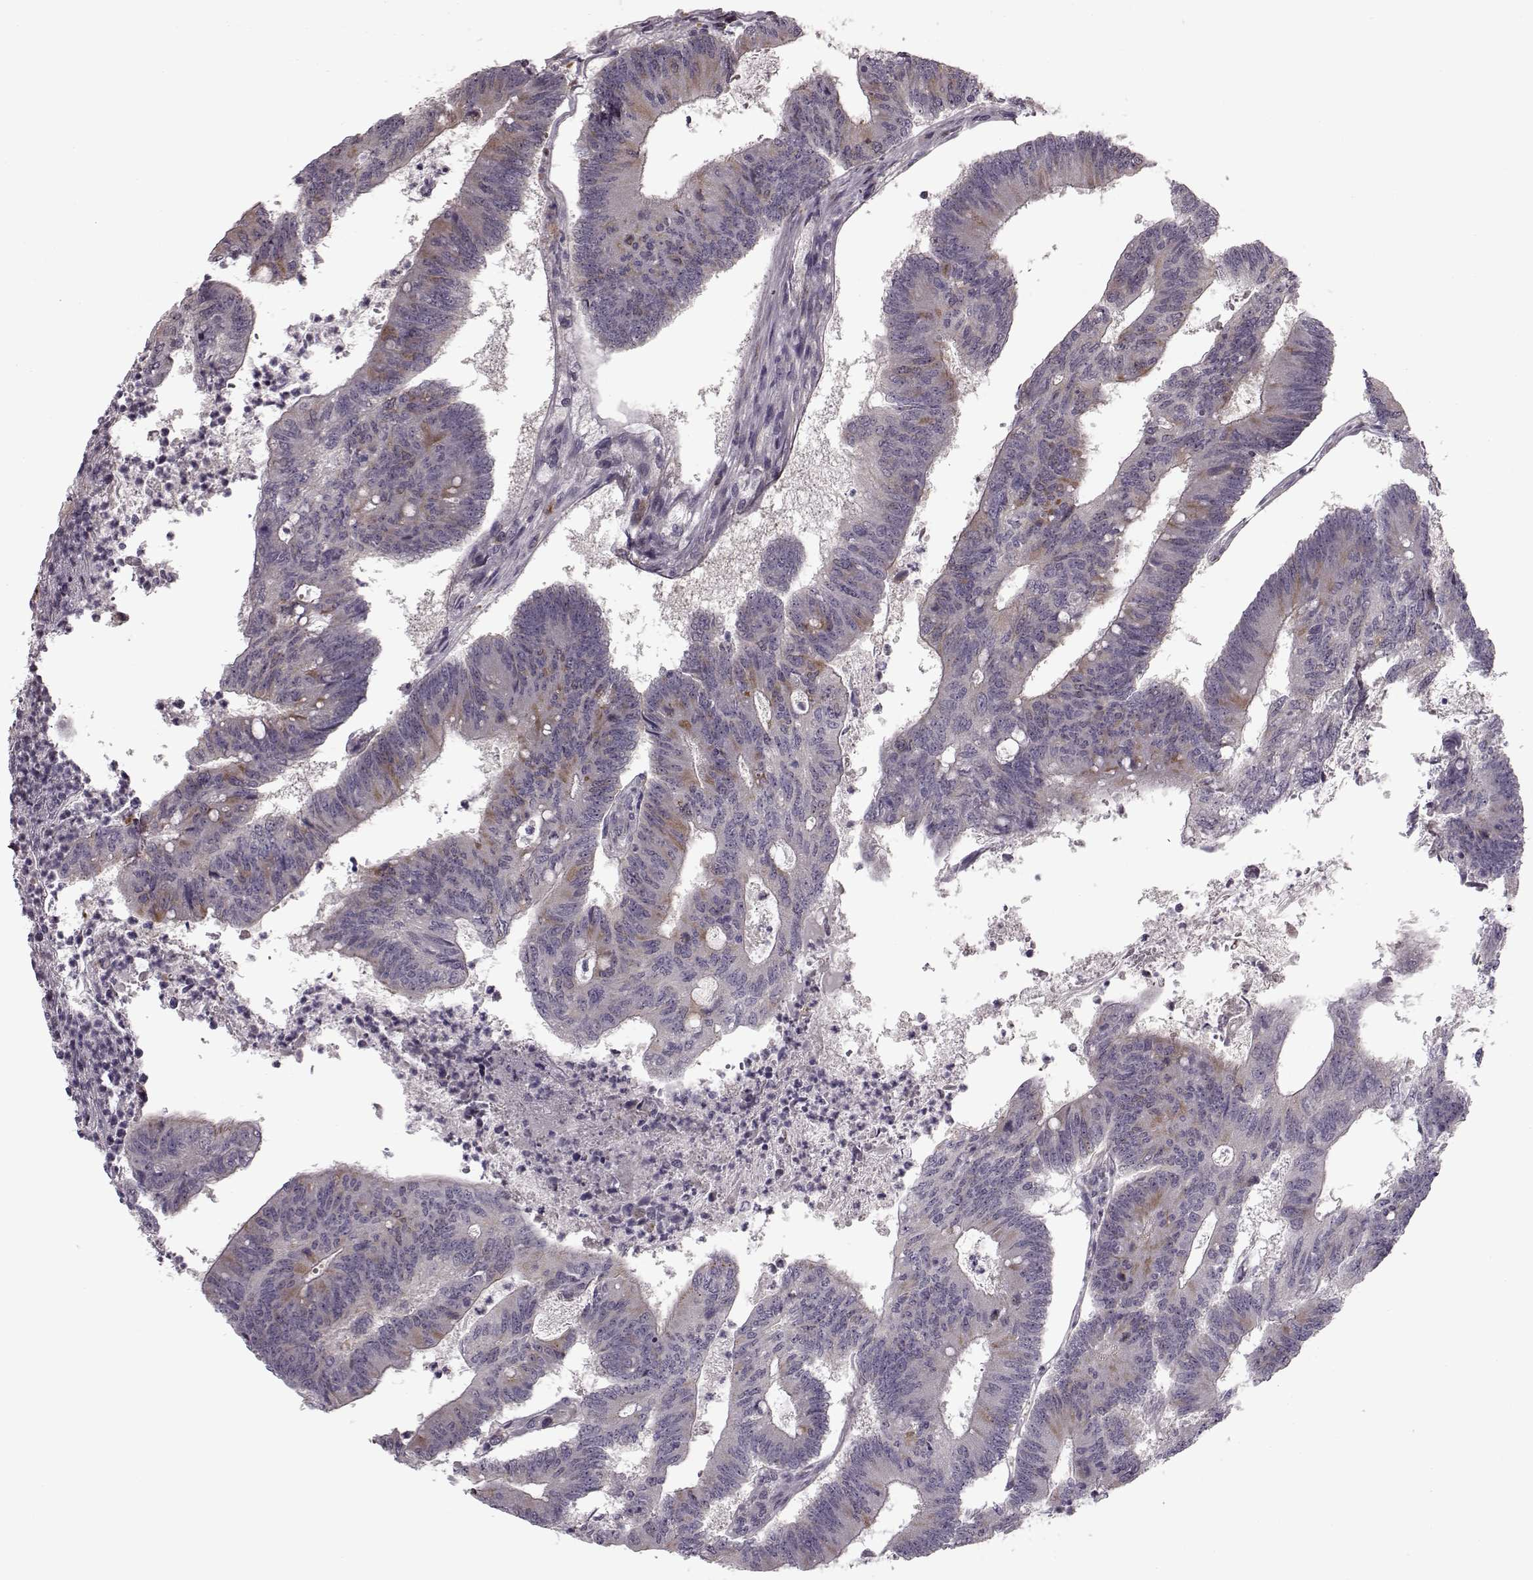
{"staining": {"intensity": "moderate", "quantity": "<25%", "location": "cytoplasmic/membranous"}, "tissue": "colorectal cancer", "cell_type": "Tumor cells", "image_type": "cancer", "snomed": [{"axis": "morphology", "description": "Adenocarcinoma, NOS"}, {"axis": "topography", "description": "Colon"}], "caption": "The micrograph shows immunohistochemical staining of adenocarcinoma (colorectal). There is moderate cytoplasmic/membranous positivity is identified in approximately <25% of tumor cells.", "gene": "HMMR", "patient": {"sex": "female", "age": 70}}